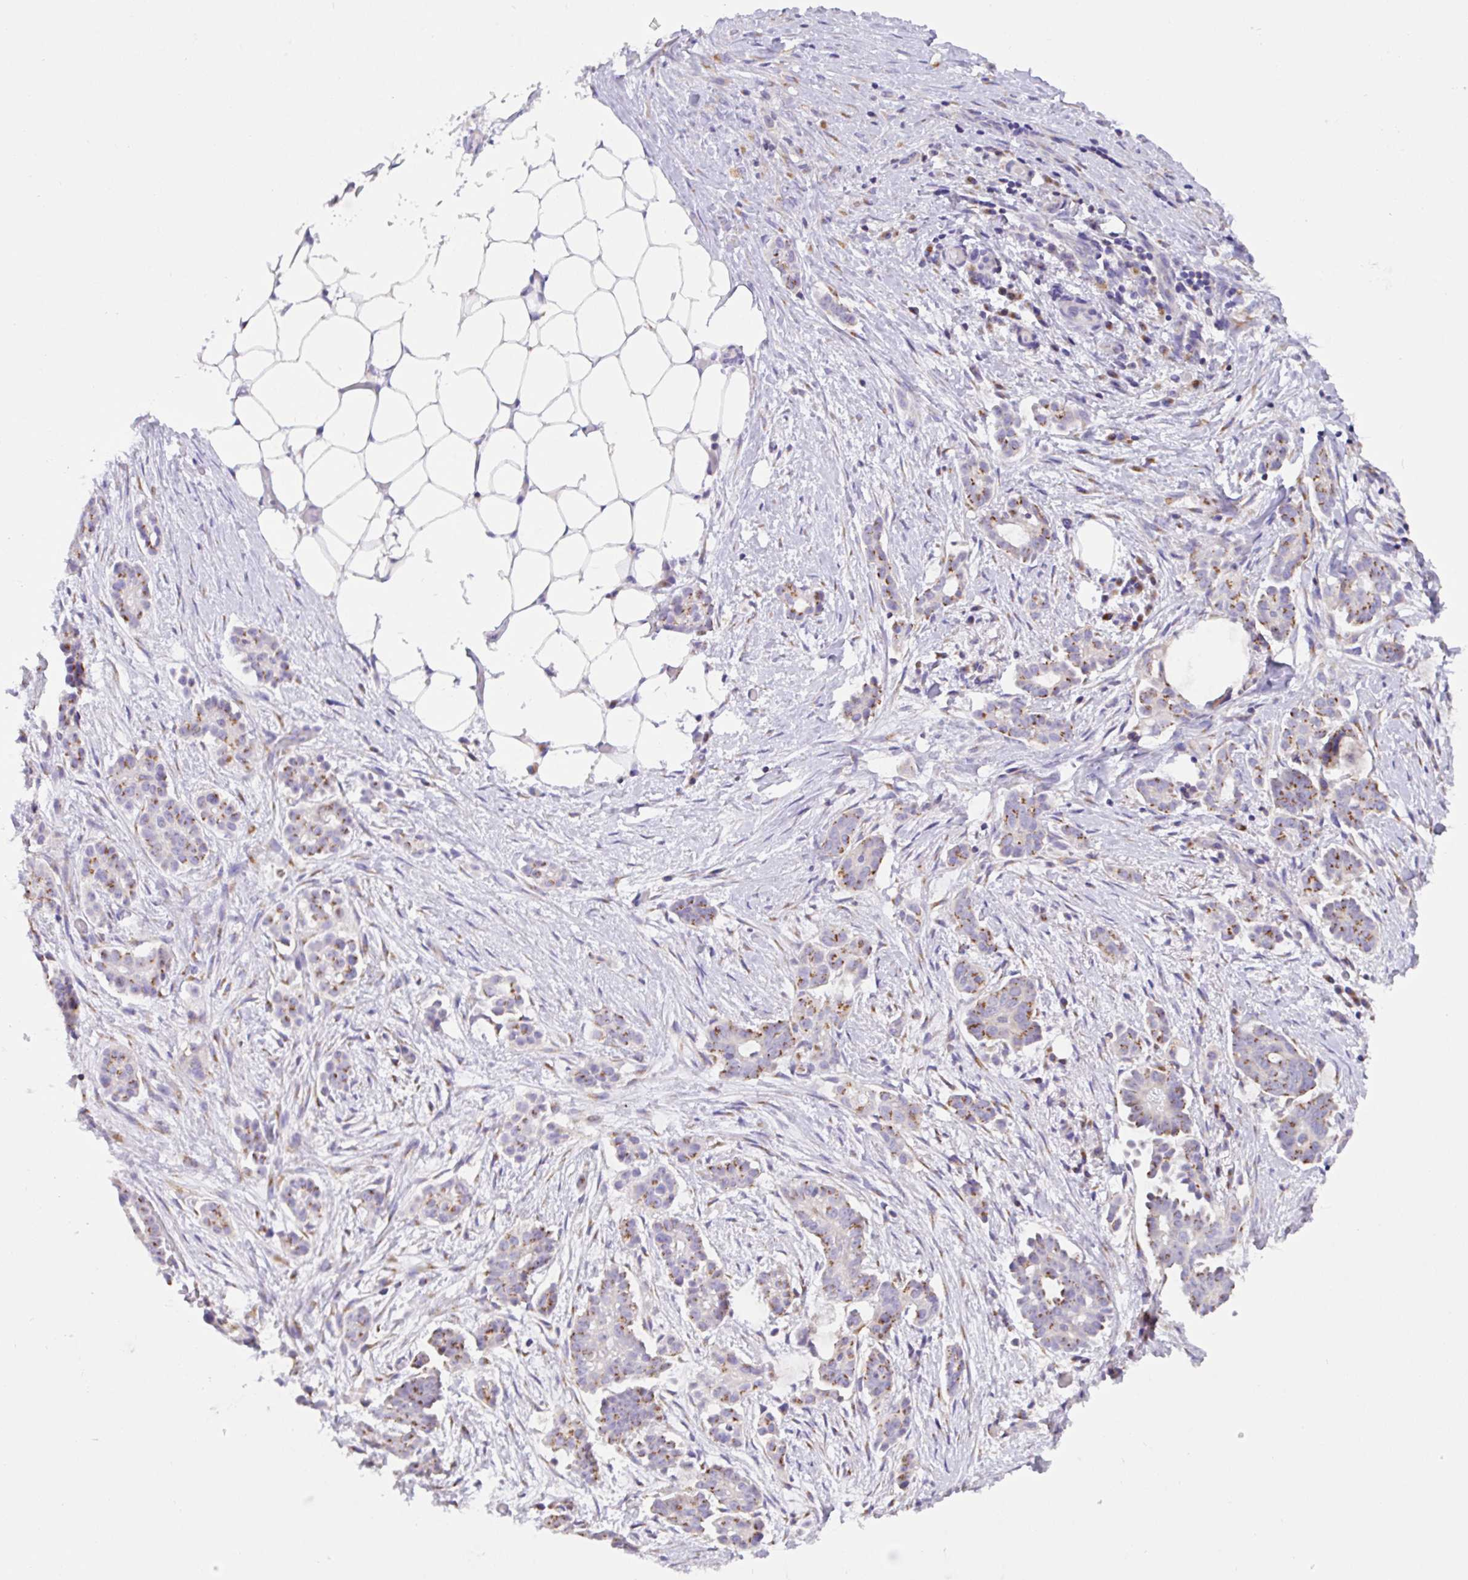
{"staining": {"intensity": "moderate", "quantity": ">75%", "location": "cytoplasmic/membranous"}, "tissue": "ovarian cancer", "cell_type": "Tumor cells", "image_type": "cancer", "snomed": [{"axis": "morphology", "description": "Cystadenocarcinoma, serous, NOS"}, {"axis": "topography", "description": "Ovary"}], "caption": "Ovarian serous cystadenocarcinoma stained for a protein demonstrates moderate cytoplasmic/membranous positivity in tumor cells. (DAB (3,3'-diaminobenzidine) IHC with brightfield microscopy, high magnification).", "gene": "MIA3", "patient": {"sex": "female", "age": 50}}